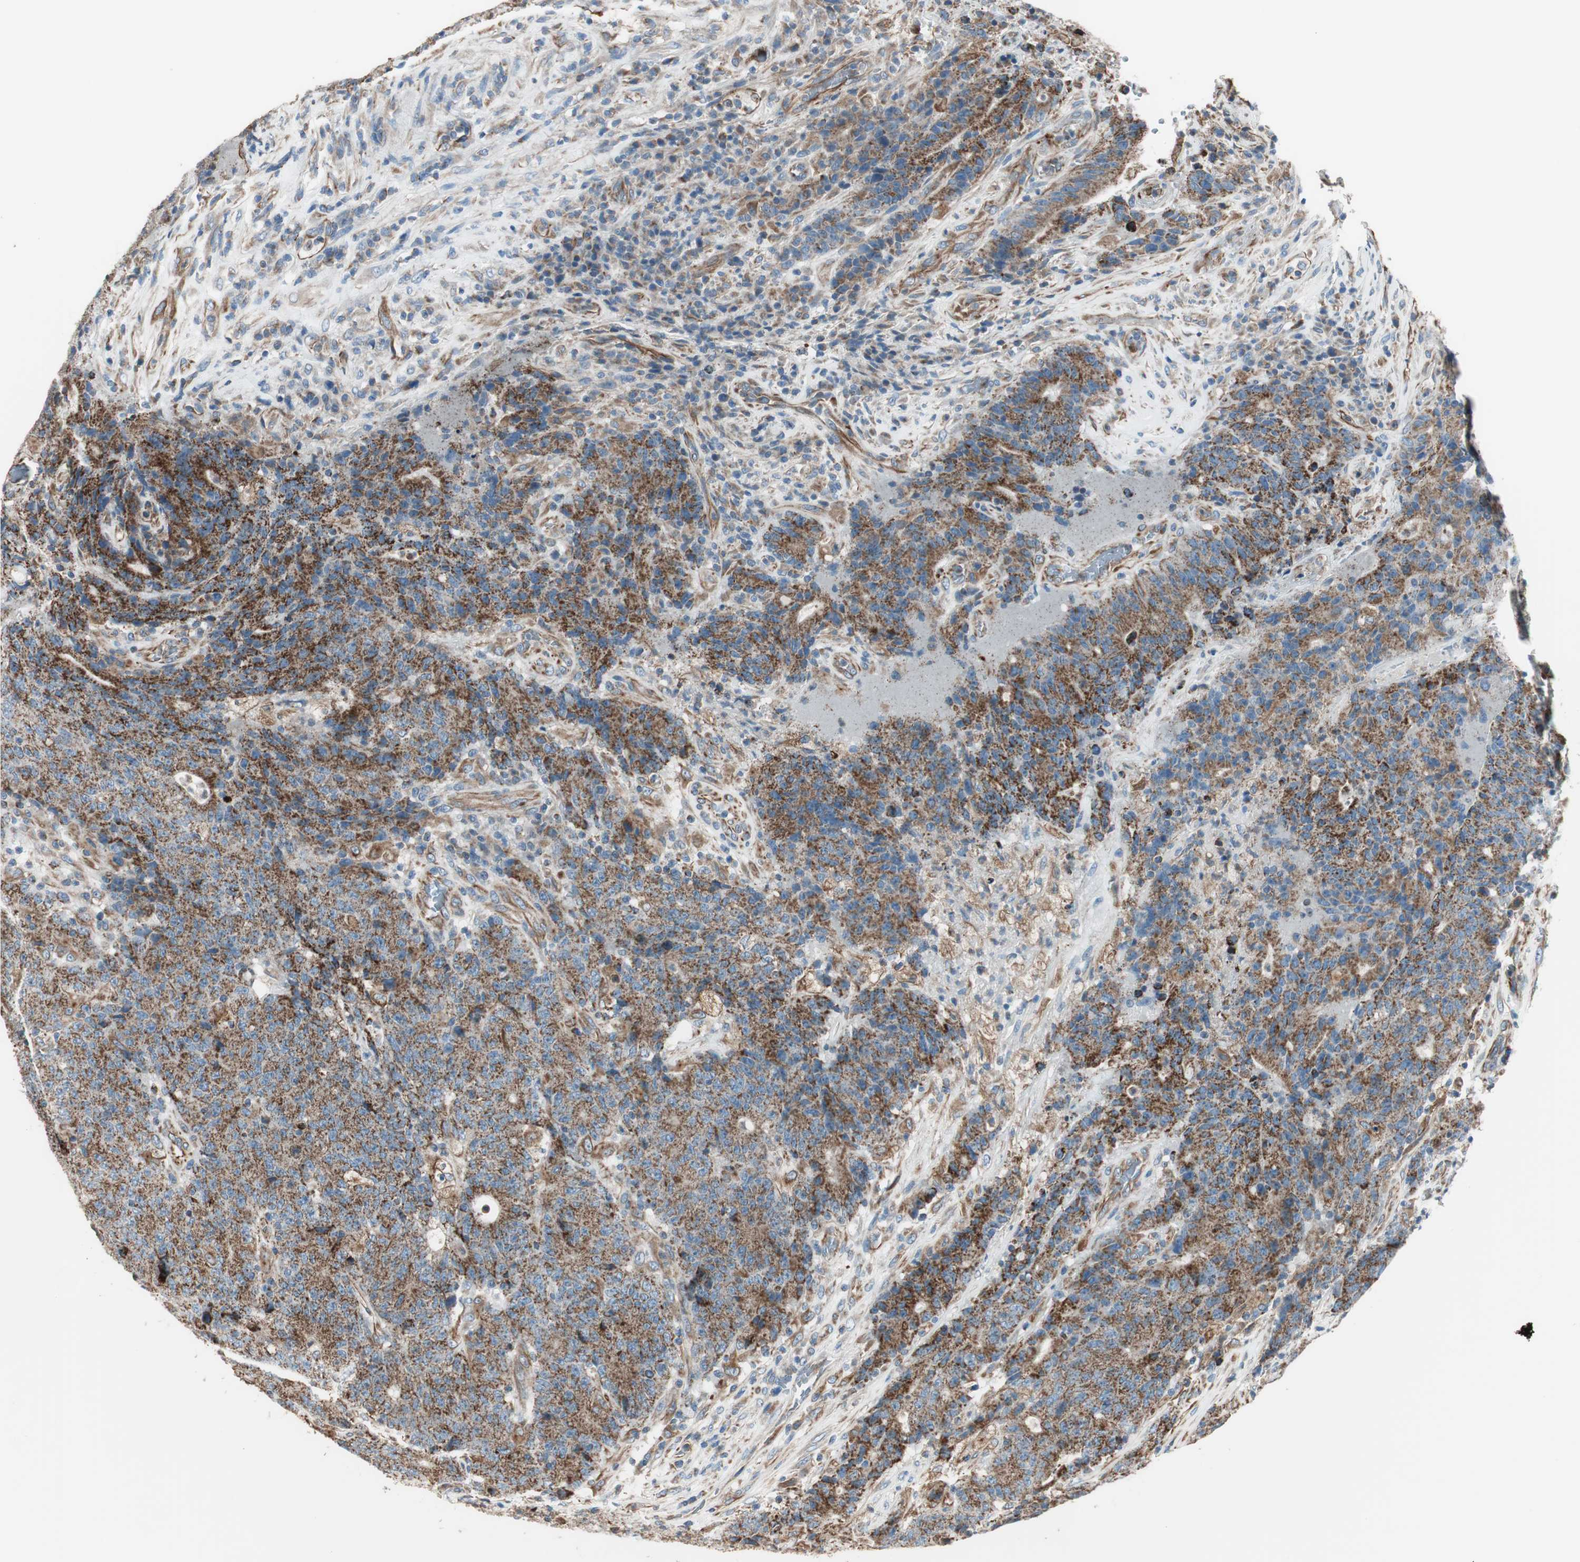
{"staining": {"intensity": "moderate", "quantity": ">75%", "location": "cytoplasmic/membranous"}, "tissue": "colorectal cancer", "cell_type": "Tumor cells", "image_type": "cancer", "snomed": [{"axis": "morphology", "description": "Normal tissue, NOS"}, {"axis": "morphology", "description": "Adenocarcinoma, NOS"}, {"axis": "topography", "description": "Colon"}], "caption": "Protein staining exhibits moderate cytoplasmic/membranous positivity in approximately >75% of tumor cells in adenocarcinoma (colorectal).", "gene": "SRCIN1", "patient": {"sex": "female", "age": 75}}